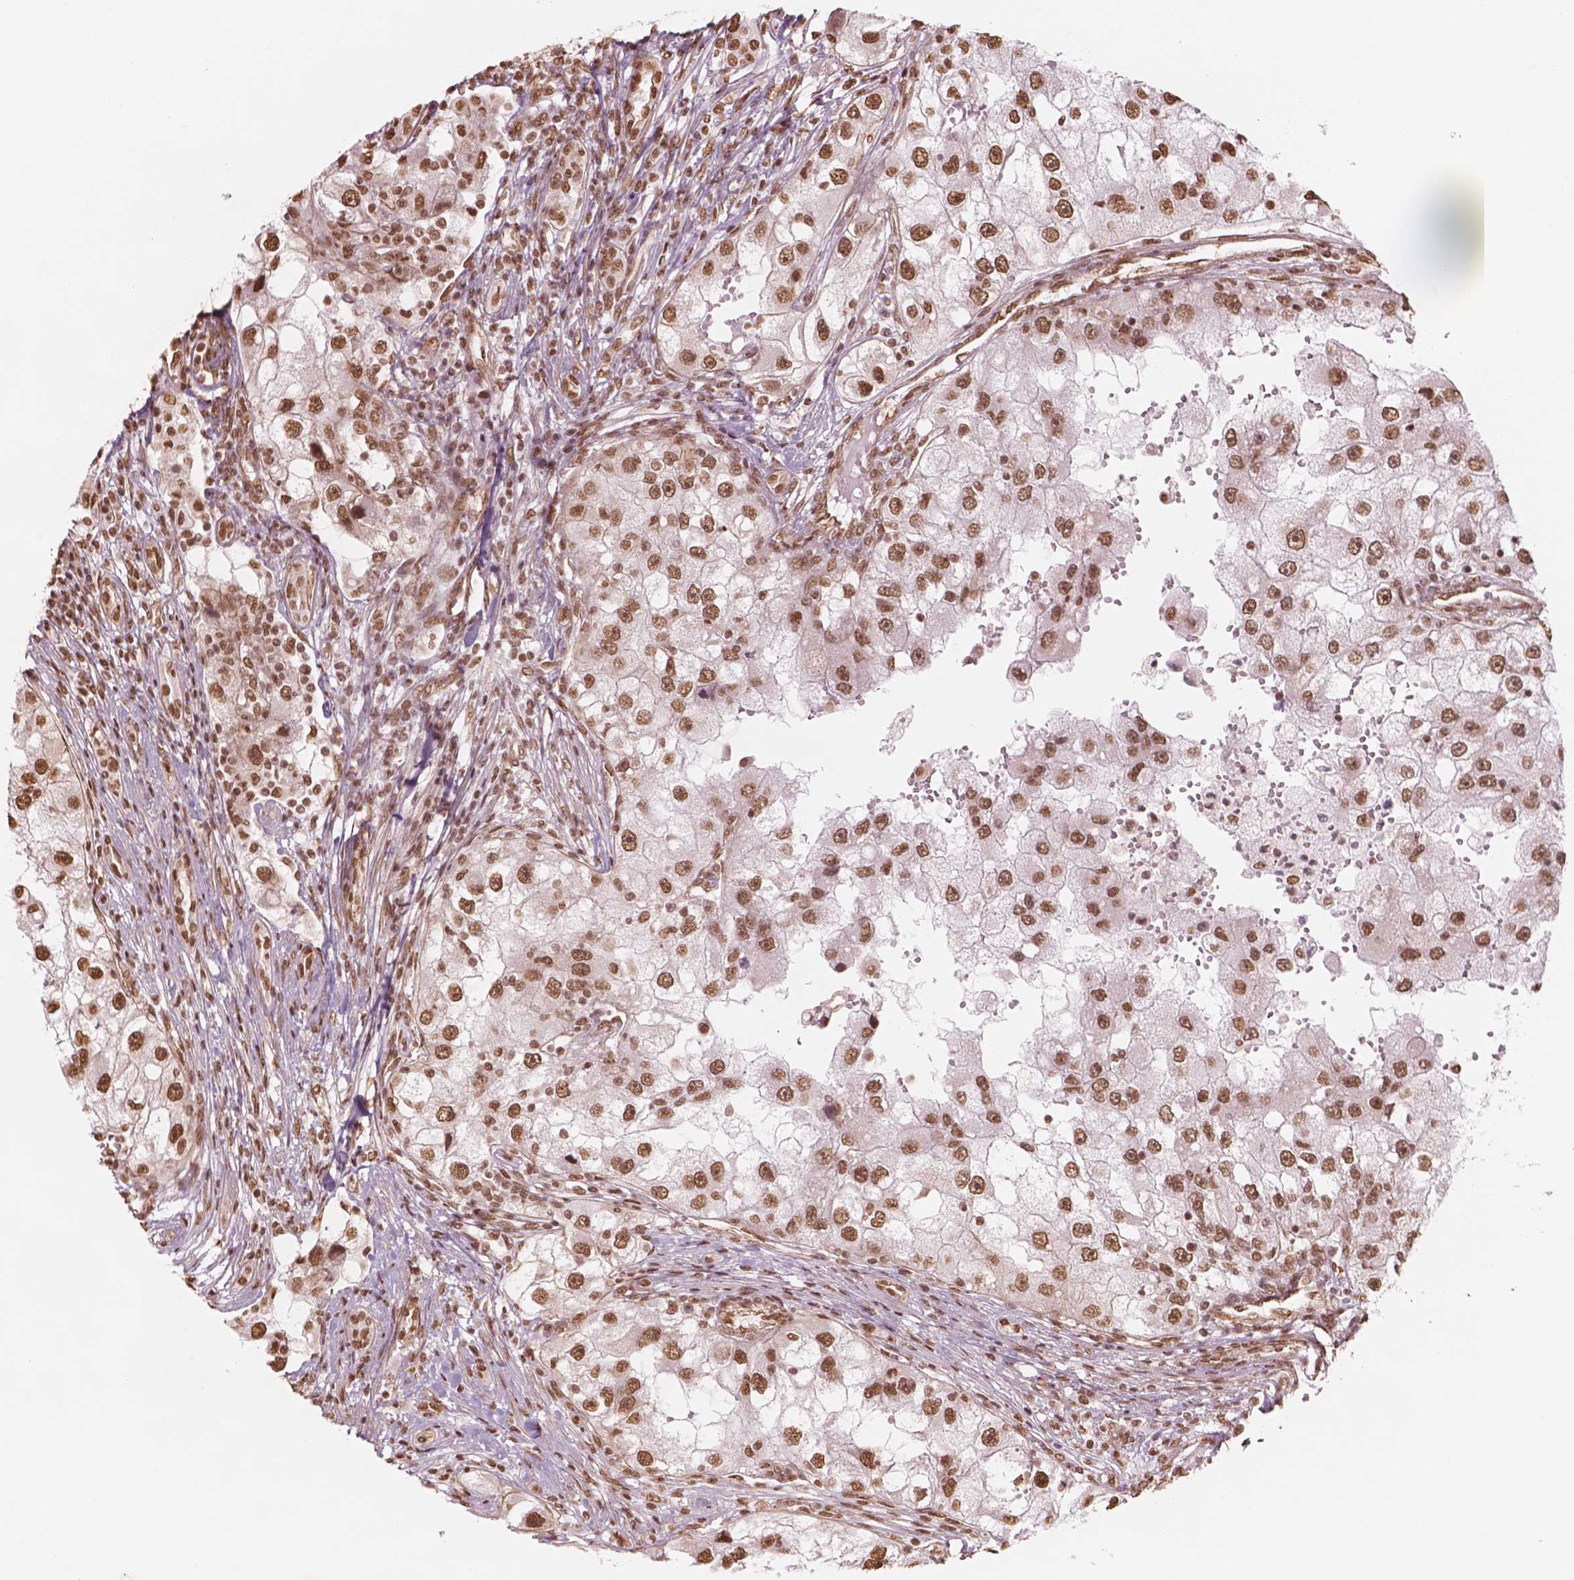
{"staining": {"intensity": "moderate", "quantity": ">75%", "location": "nuclear"}, "tissue": "renal cancer", "cell_type": "Tumor cells", "image_type": "cancer", "snomed": [{"axis": "morphology", "description": "Adenocarcinoma, NOS"}, {"axis": "topography", "description": "Kidney"}], "caption": "Protein analysis of adenocarcinoma (renal) tissue exhibits moderate nuclear positivity in about >75% of tumor cells.", "gene": "GTF3C5", "patient": {"sex": "male", "age": 63}}